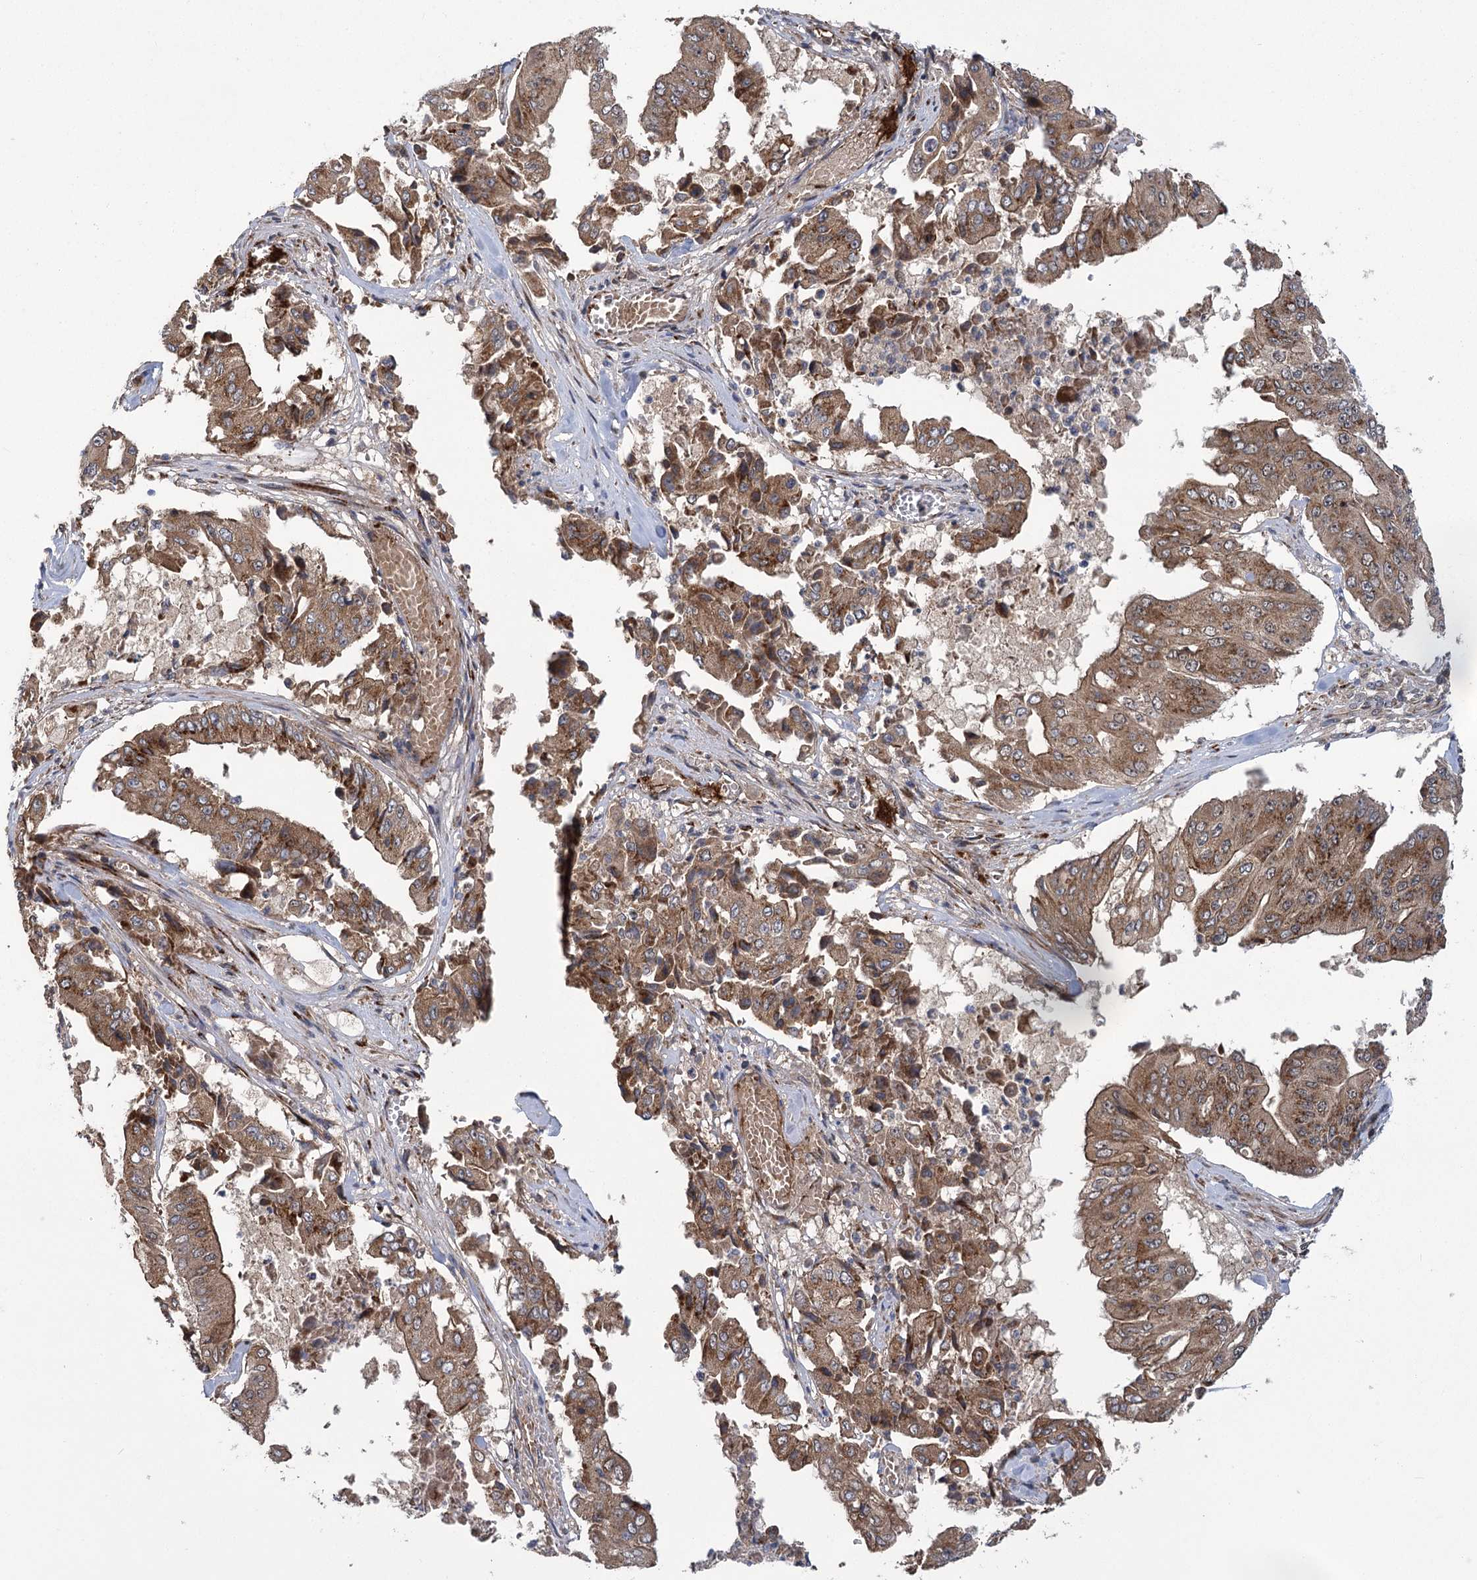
{"staining": {"intensity": "strong", "quantity": ">75%", "location": "cytoplasmic/membranous"}, "tissue": "pancreatic cancer", "cell_type": "Tumor cells", "image_type": "cancer", "snomed": [{"axis": "morphology", "description": "Adenocarcinoma, NOS"}, {"axis": "topography", "description": "Pancreas"}], "caption": "Tumor cells display high levels of strong cytoplasmic/membranous staining in about >75% of cells in human pancreatic cancer (adenocarcinoma).", "gene": "CARD19", "patient": {"sex": "female", "age": 77}}